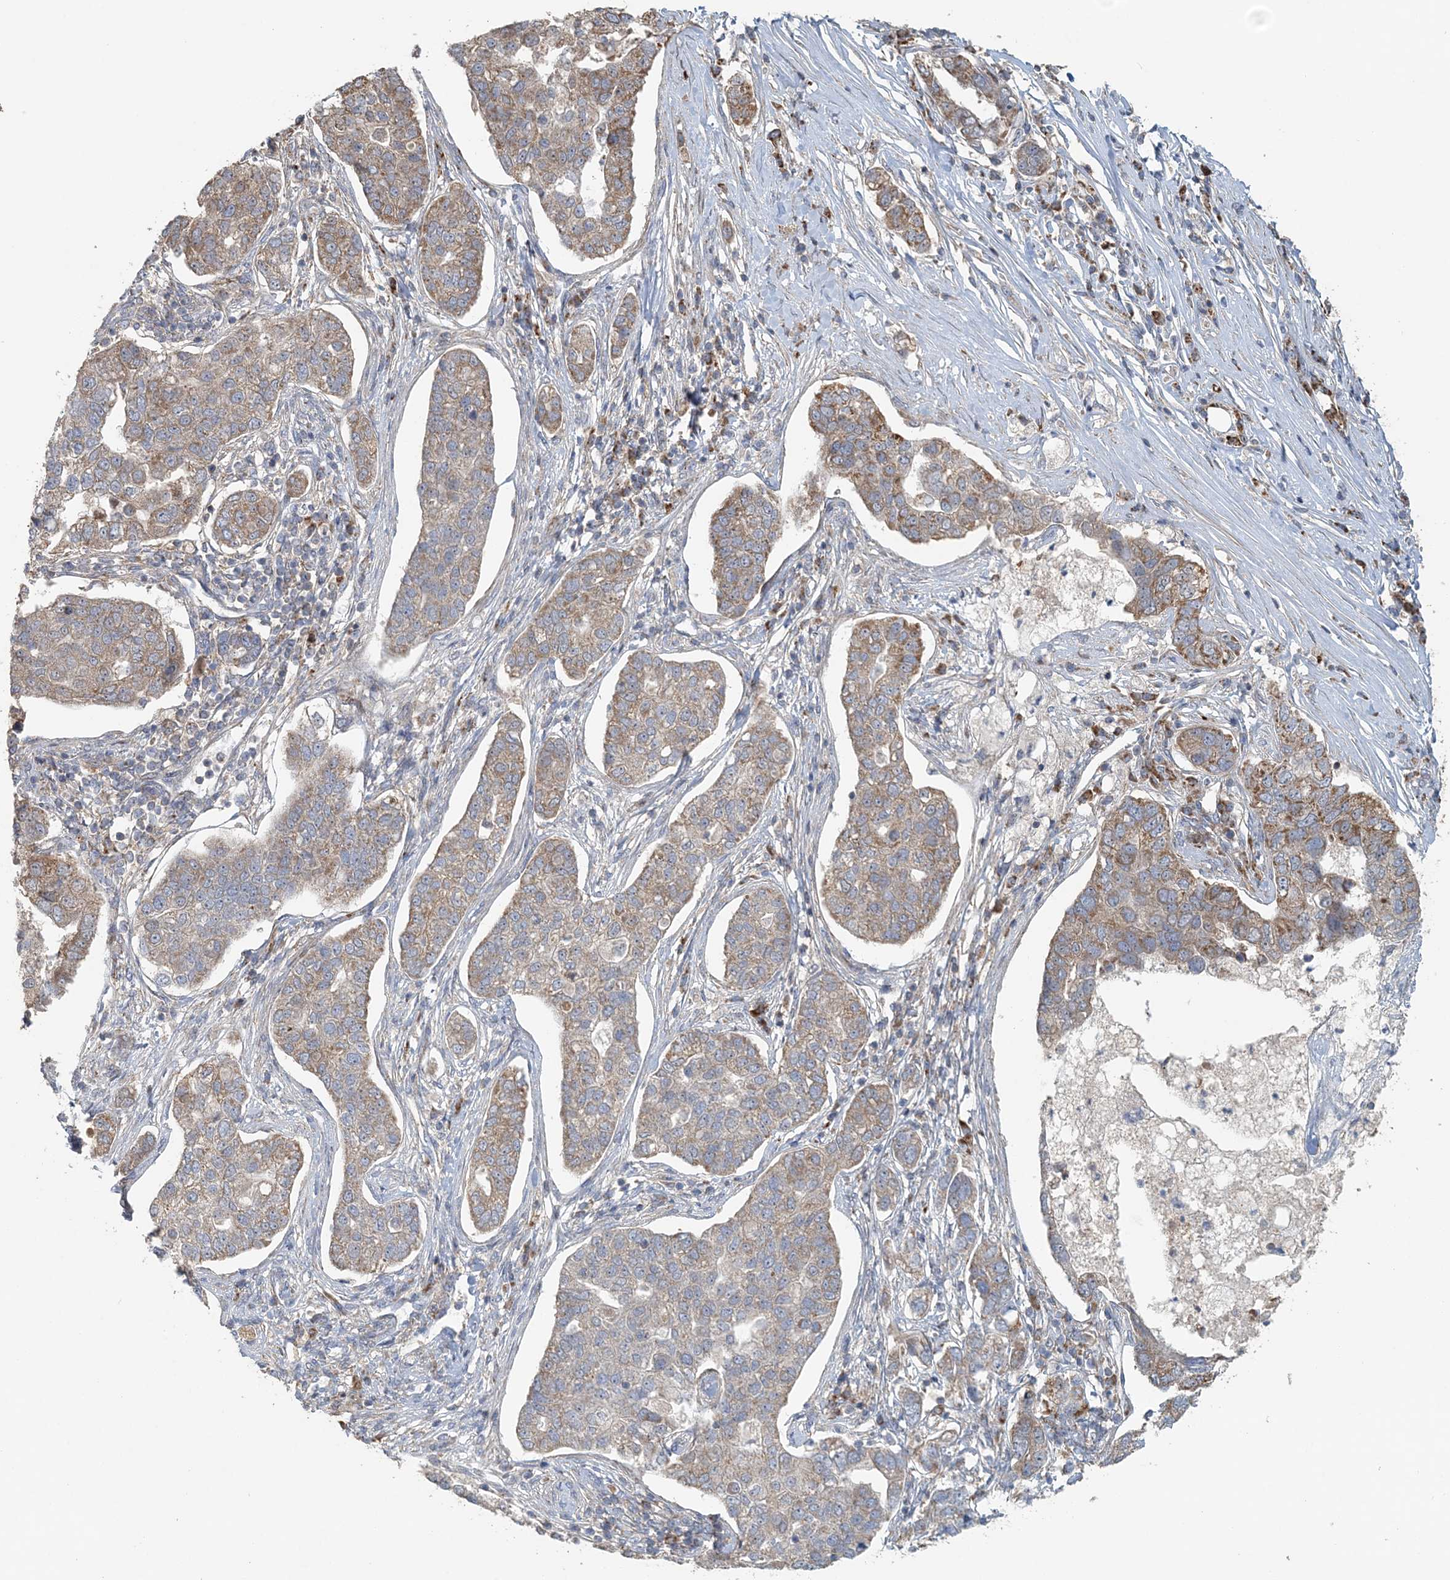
{"staining": {"intensity": "moderate", "quantity": "25%-75%", "location": "cytoplasmic/membranous"}, "tissue": "pancreatic cancer", "cell_type": "Tumor cells", "image_type": "cancer", "snomed": [{"axis": "morphology", "description": "Adenocarcinoma, NOS"}, {"axis": "topography", "description": "Pancreas"}], "caption": "Pancreatic cancer stained with DAB (3,3'-diaminobenzidine) IHC shows medium levels of moderate cytoplasmic/membranous positivity in about 25%-75% of tumor cells. (DAB (3,3'-diaminobenzidine) IHC, brown staining for protein, blue staining for nuclei).", "gene": "MMUT", "patient": {"sex": "female", "age": 61}}